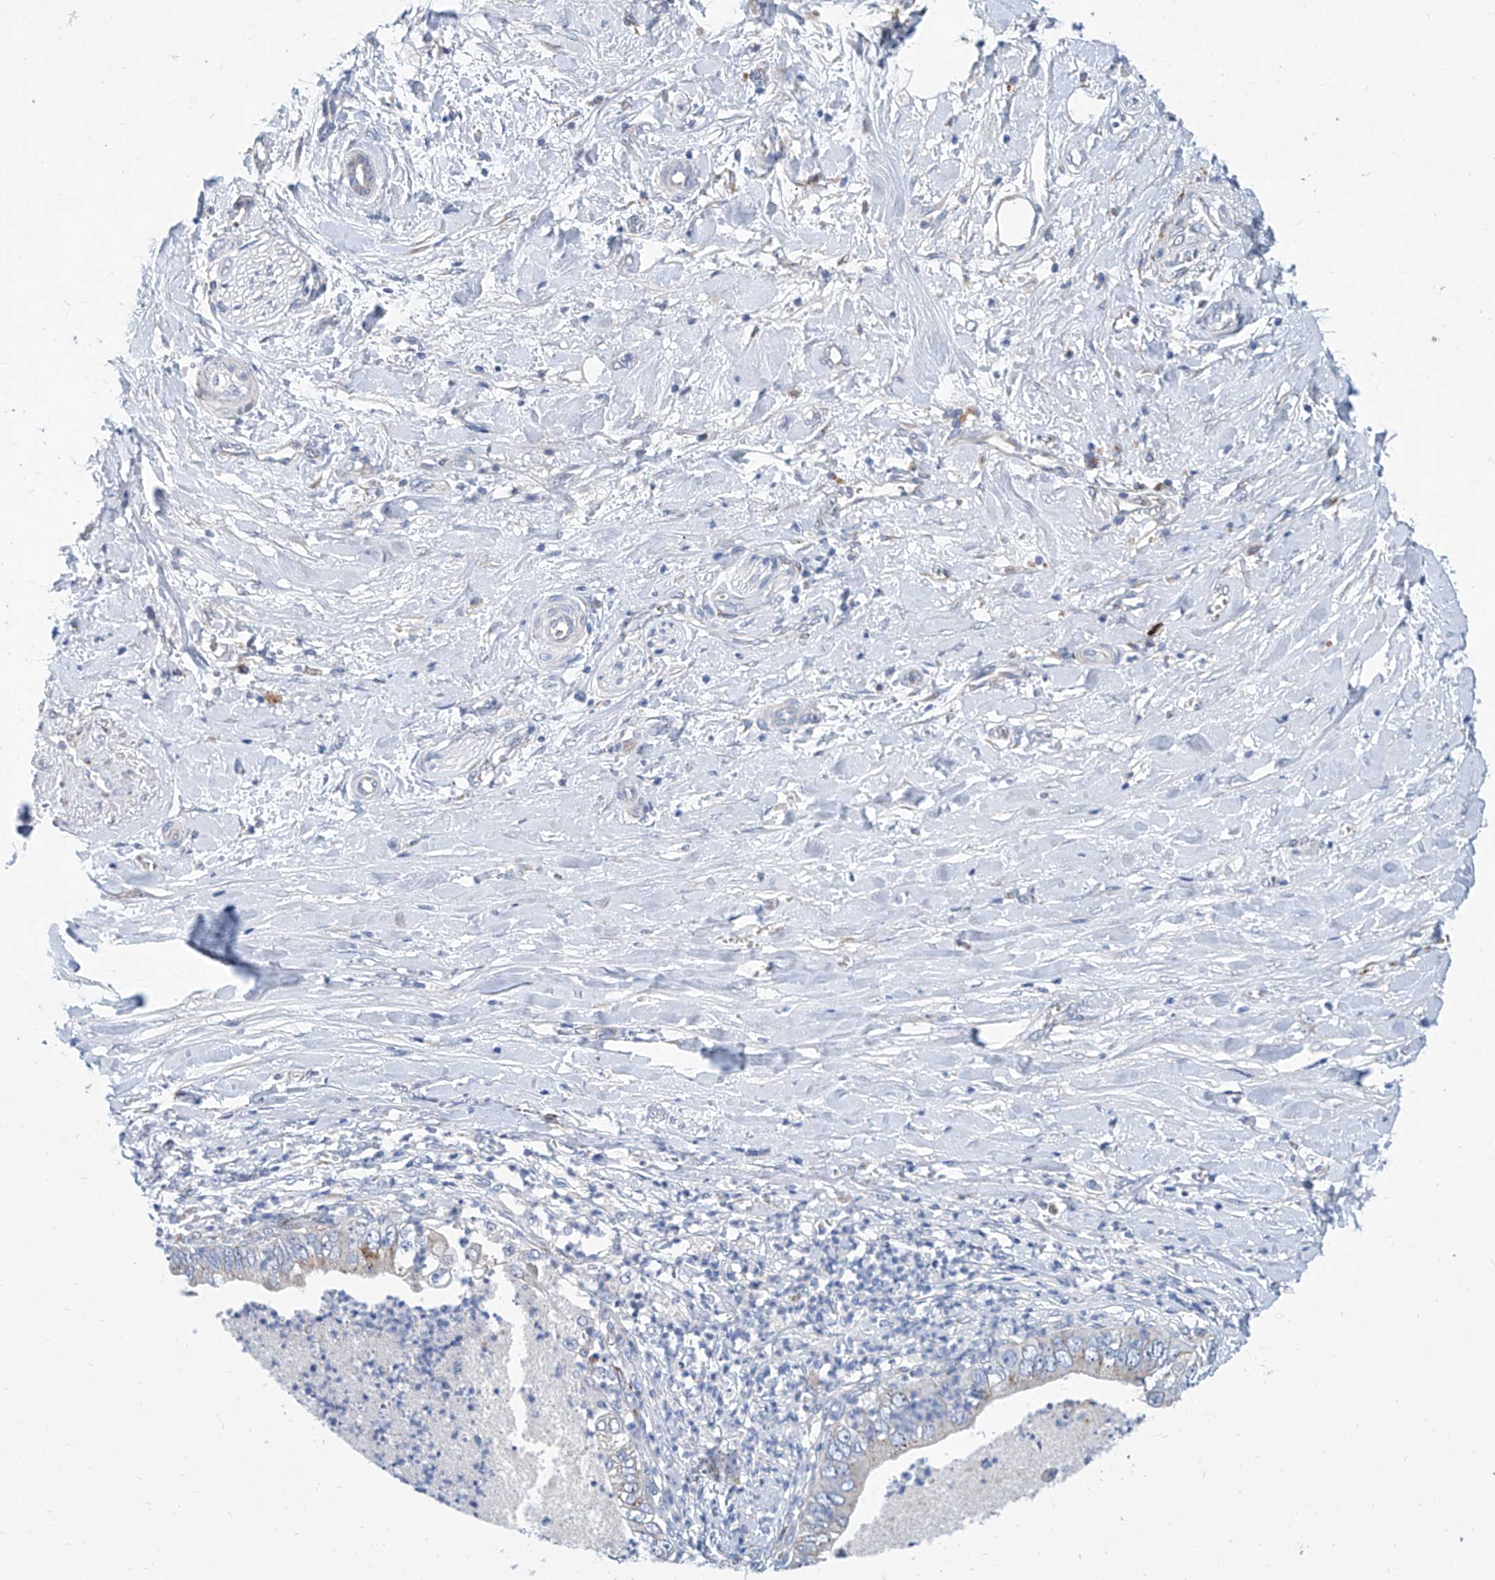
{"staining": {"intensity": "weak", "quantity": "25%-75%", "location": "cytoplasmic/membranous"}, "tissue": "pancreatic cancer", "cell_type": "Tumor cells", "image_type": "cancer", "snomed": [{"axis": "morphology", "description": "Adenocarcinoma, NOS"}, {"axis": "topography", "description": "Pancreas"}], "caption": "A micrograph of human pancreatic cancer (adenocarcinoma) stained for a protein demonstrates weak cytoplasmic/membranous brown staining in tumor cells. Immunohistochemistry (ihc) stains the protein in brown and the nuclei are stained blue.", "gene": "FPR2", "patient": {"sex": "female", "age": 78}}